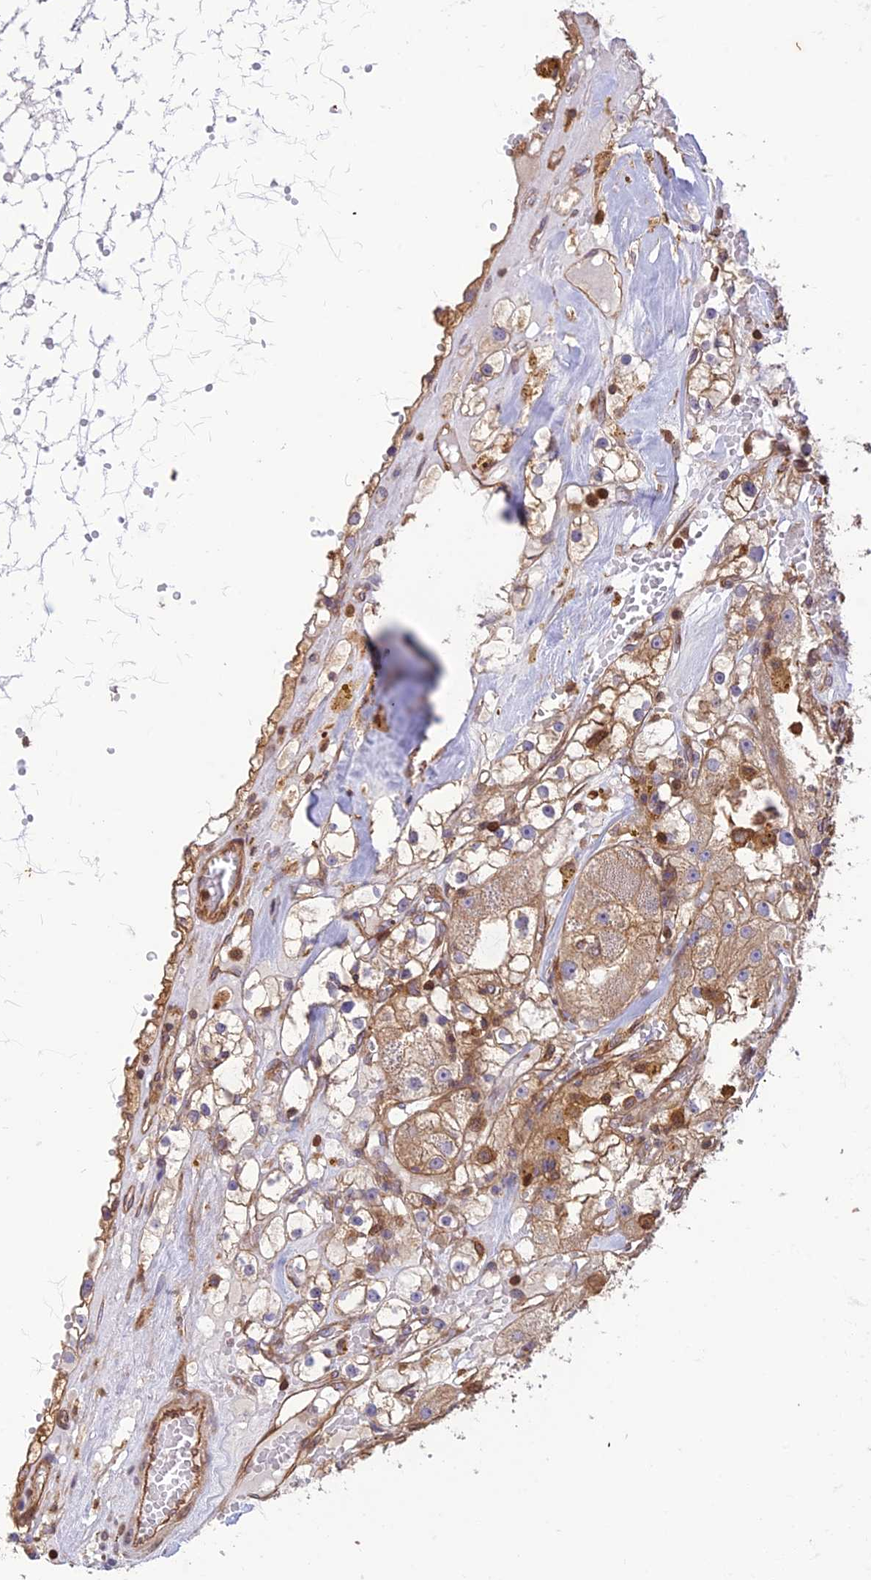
{"staining": {"intensity": "weak", "quantity": ">75%", "location": "cytoplasmic/membranous"}, "tissue": "renal cancer", "cell_type": "Tumor cells", "image_type": "cancer", "snomed": [{"axis": "morphology", "description": "Adenocarcinoma, NOS"}, {"axis": "topography", "description": "Kidney"}], "caption": "IHC (DAB (3,3'-diaminobenzidine)) staining of renal adenocarcinoma reveals weak cytoplasmic/membranous protein positivity in approximately >75% of tumor cells.", "gene": "HPSE2", "patient": {"sex": "male", "age": 56}}